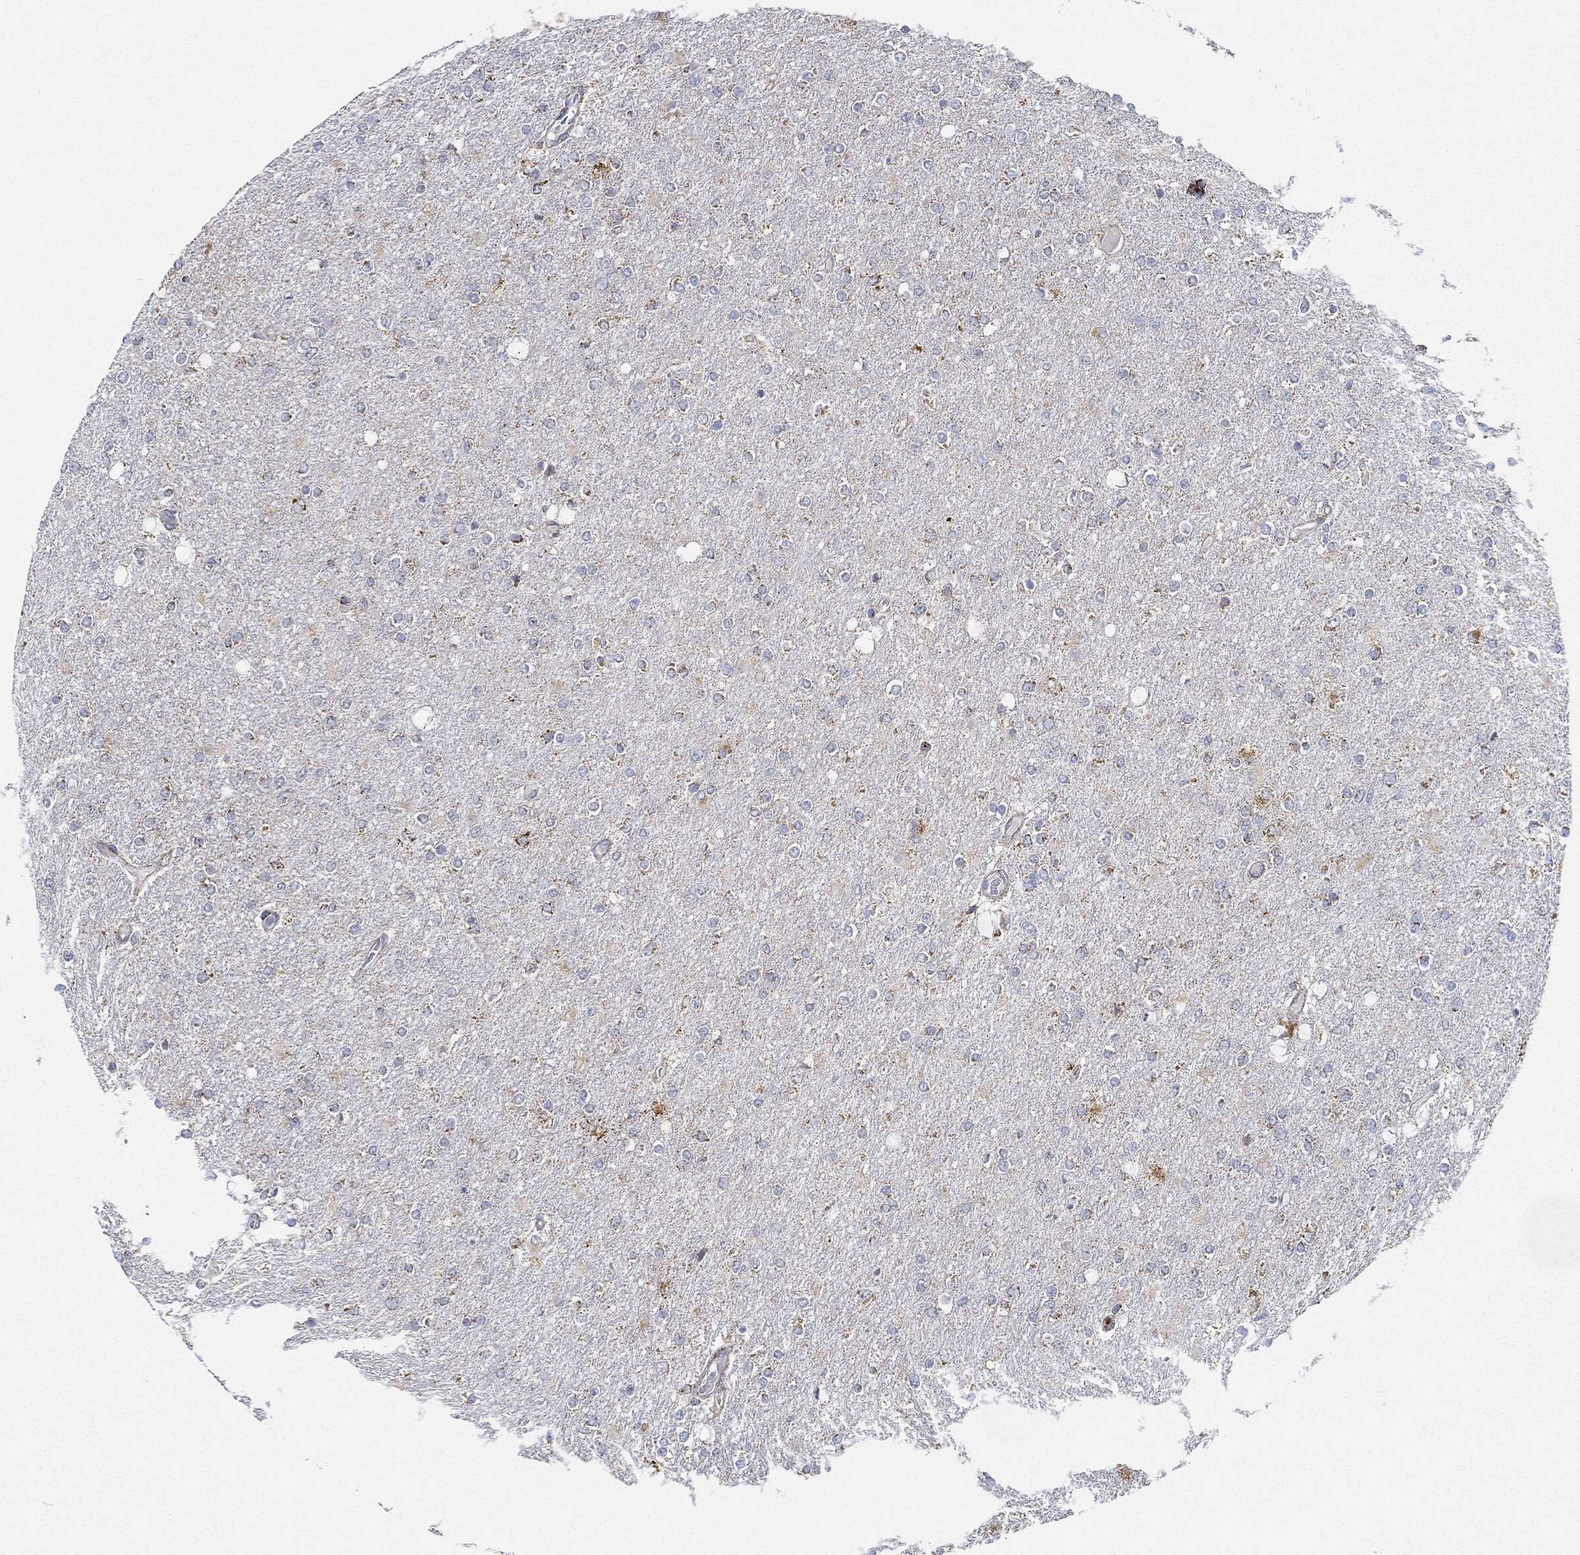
{"staining": {"intensity": "strong", "quantity": "25%-75%", "location": "cytoplasmic/membranous"}, "tissue": "glioma", "cell_type": "Tumor cells", "image_type": "cancer", "snomed": [{"axis": "morphology", "description": "Glioma, malignant, High grade"}, {"axis": "topography", "description": "Cerebral cortex"}], "caption": "Immunohistochemistry (IHC) staining of malignant high-grade glioma, which reveals high levels of strong cytoplasmic/membranous positivity in about 25%-75% of tumor cells indicating strong cytoplasmic/membranous protein staining. The staining was performed using DAB (3,3'-diaminobenzidine) (brown) for protein detection and nuclei were counterstained in hematoxylin (blue).", "gene": "CAPN15", "patient": {"sex": "male", "age": 70}}